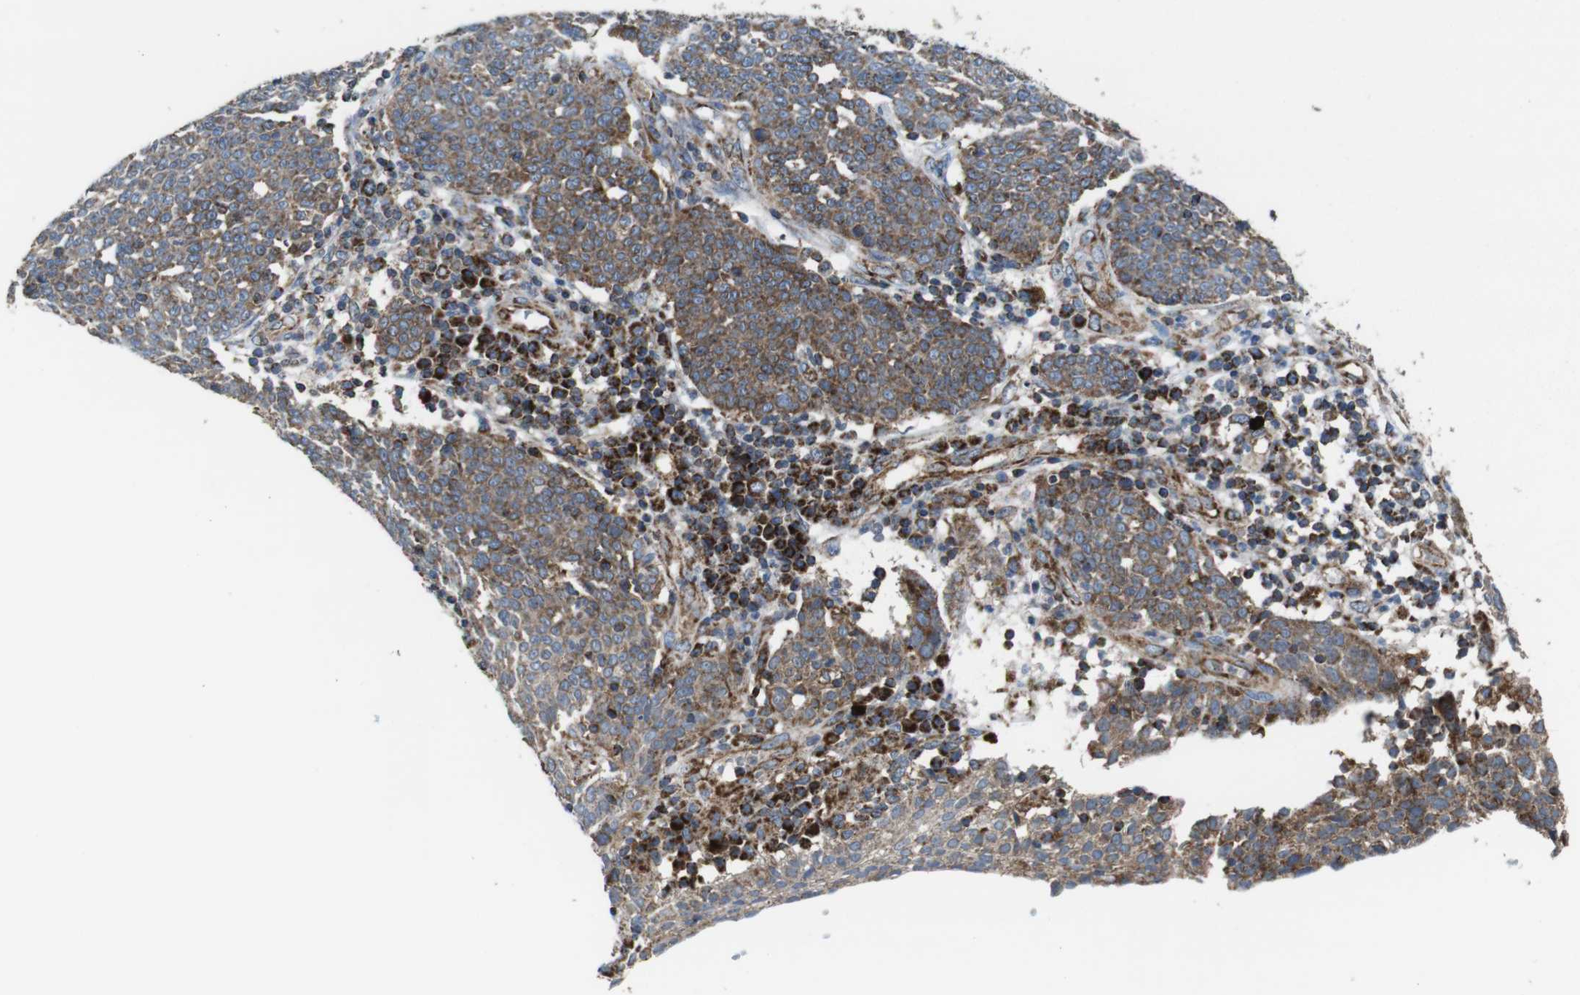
{"staining": {"intensity": "weak", "quantity": "25%-75%", "location": "cytoplasmic/membranous"}, "tissue": "cervical cancer", "cell_type": "Tumor cells", "image_type": "cancer", "snomed": [{"axis": "morphology", "description": "Squamous cell carcinoma, NOS"}, {"axis": "topography", "description": "Cervix"}], "caption": "A photomicrograph of cervical squamous cell carcinoma stained for a protein reveals weak cytoplasmic/membranous brown staining in tumor cells.", "gene": "HK1", "patient": {"sex": "female", "age": 34}}